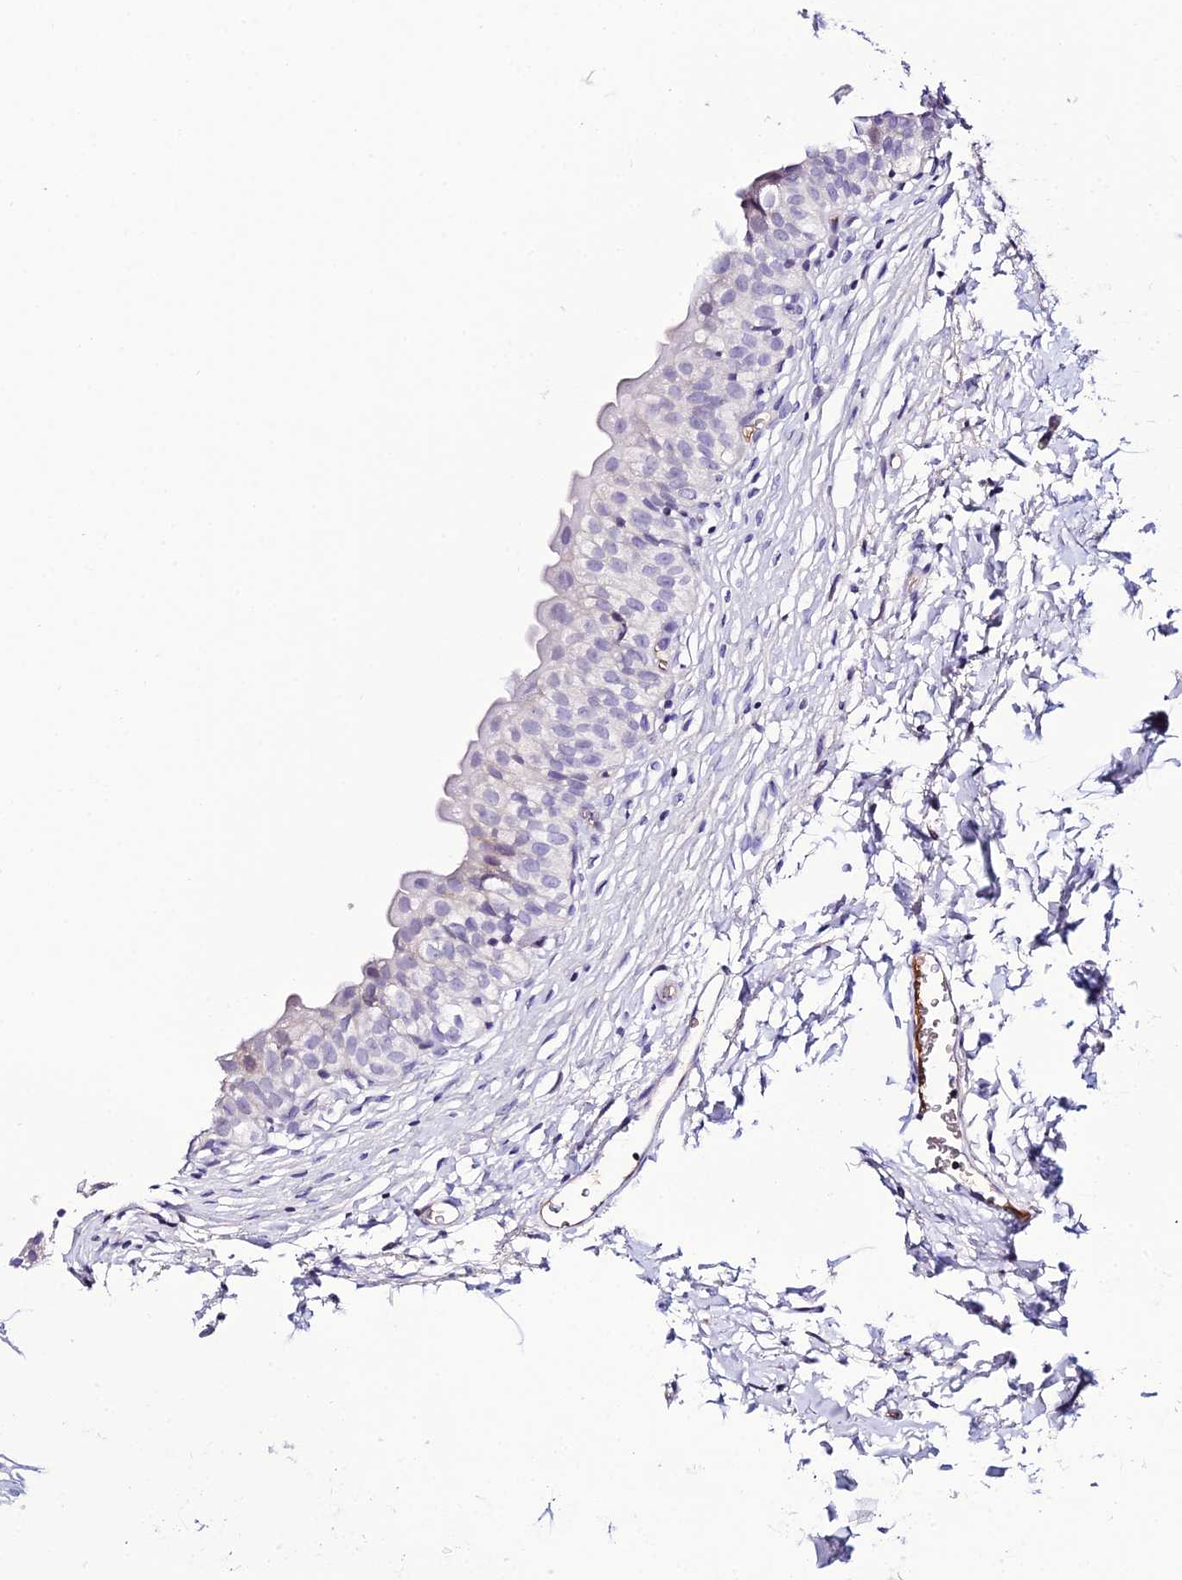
{"staining": {"intensity": "weak", "quantity": "<25%", "location": "cytoplasmic/membranous,nuclear"}, "tissue": "urinary bladder", "cell_type": "Urothelial cells", "image_type": "normal", "snomed": [{"axis": "morphology", "description": "Normal tissue, NOS"}, {"axis": "topography", "description": "Urinary bladder"}], "caption": "IHC of benign human urinary bladder shows no staining in urothelial cells.", "gene": "DEFB132", "patient": {"sex": "male", "age": 55}}